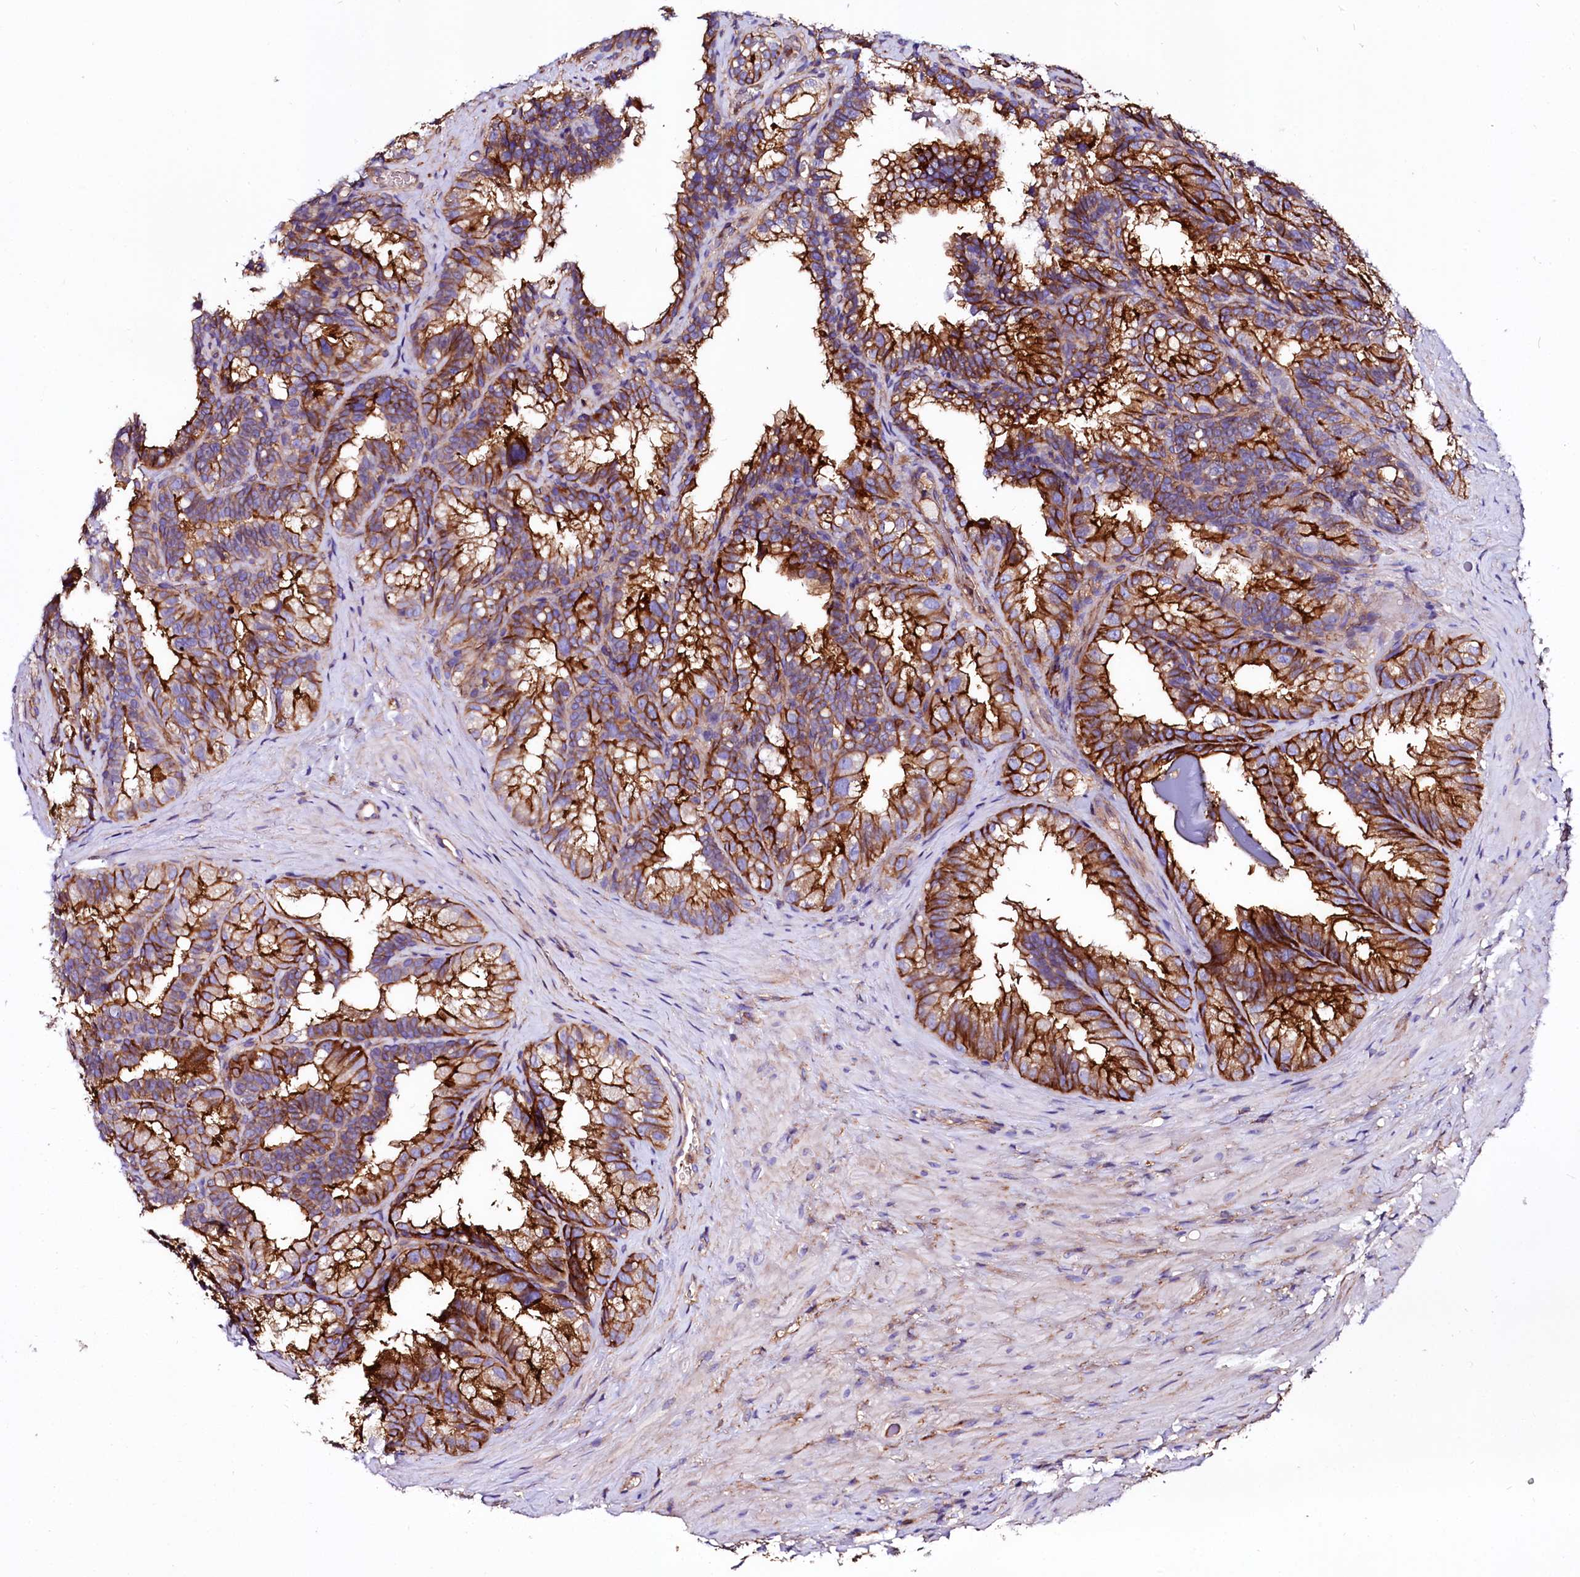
{"staining": {"intensity": "strong", "quantity": ">75%", "location": "cytoplasmic/membranous"}, "tissue": "seminal vesicle", "cell_type": "Glandular cells", "image_type": "normal", "snomed": [{"axis": "morphology", "description": "Normal tissue, NOS"}, {"axis": "topography", "description": "Seminal veicle"}], "caption": "The image reveals staining of normal seminal vesicle, revealing strong cytoplasmic/membranous protein staining (brown color) within glandular cells. (Stains: DAB in brown, nuclei in blue, Microscopy: brightfield microscopy at high magnification).", "gene": "ANO6", "patient": {"sex": "male", "age": 60}}